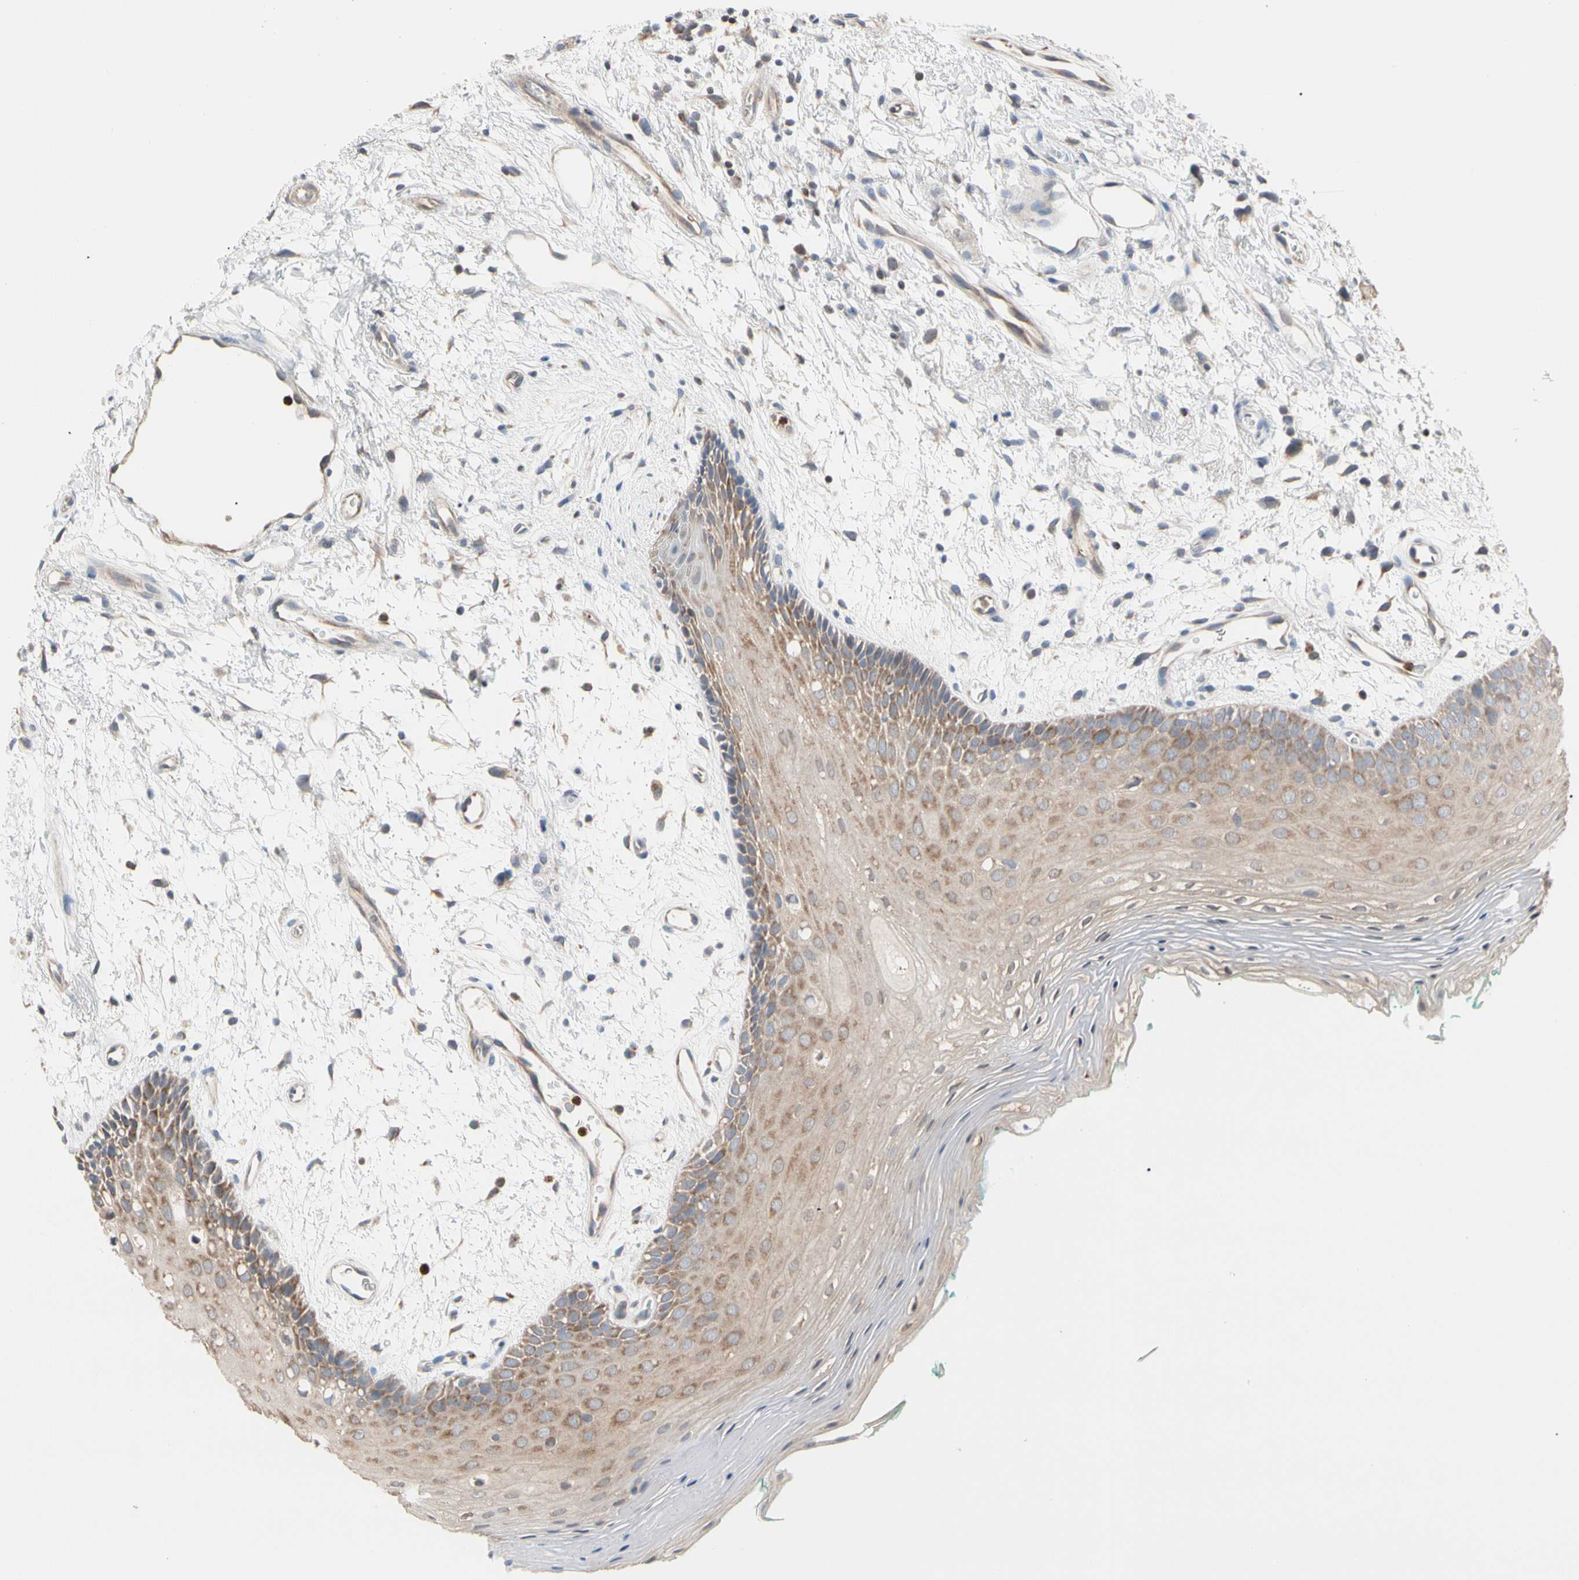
{"staining": {"intensity": "moderate", "quantity": ">75%", "location": "cytoplasmic/membranous"}, "tissue": "oral mucosa", "cell_type": "Squamous epithelial cells", "image_type": "normal", "snomed": [{"axis": "morphology", "description": "Normal tissue, NOS"}, {"axis": "topography", "description": "Skeletal muscle"}, {"axis": "topography", "description": "Oral tissue"}, {"axis": "topography", "description": "Peripheral nerve tissue"}], "caption": "Oral mucosa was stained to show a protein in brown. There is medium levels of moderate cytoplasmic/membranous positivity in approximately >75% of squamous epithelial cells. The staining is performed using DAB brown chromogen to label protein expression. The nuclei are counter-stained blue using hematoxylin.", "gene": "MCL1", "patient": {"sex": "female", "age": 84}}